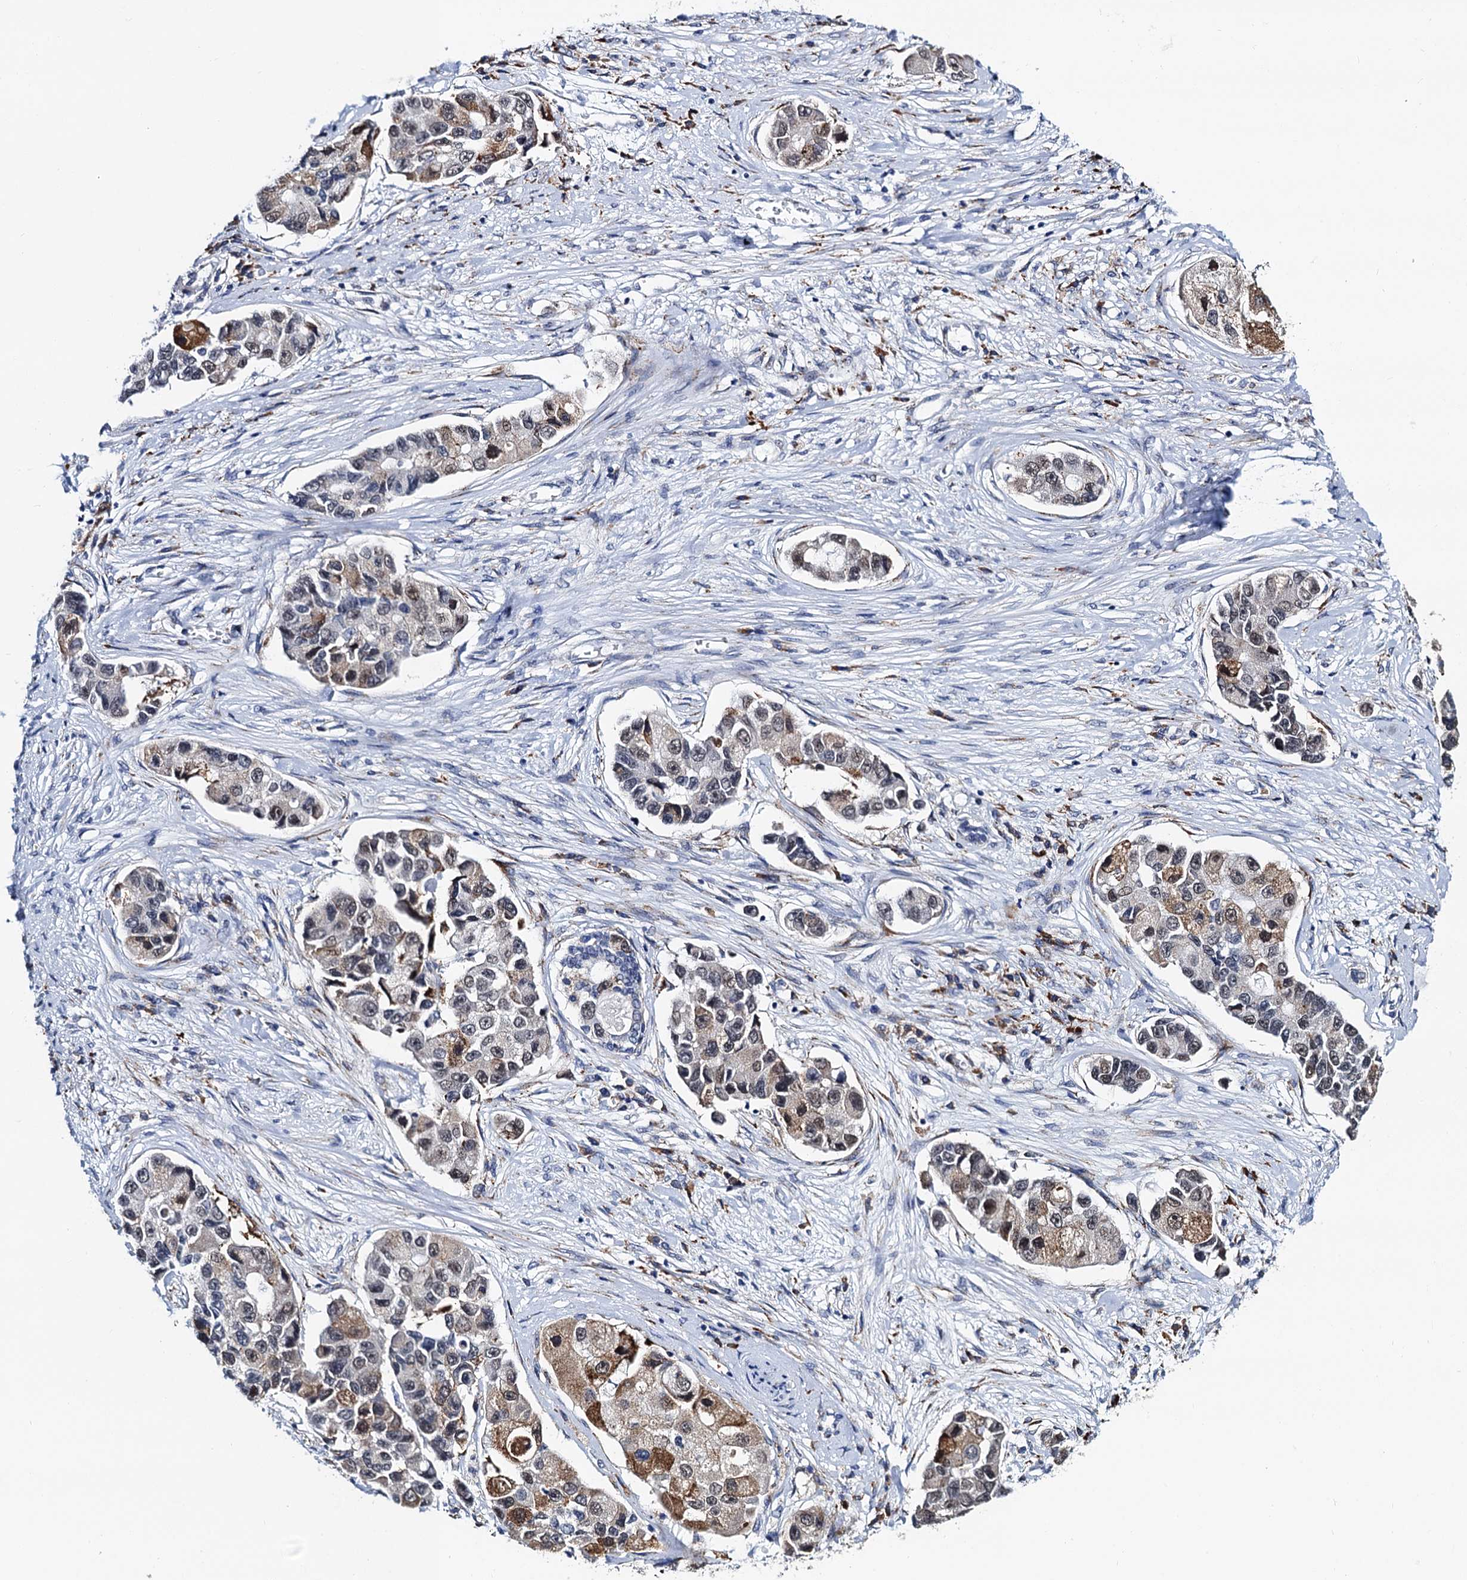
{"staining": {"intensity": "moderate", "quantity": "<25%", "location": "cytoplasmic/membranous,nuclear"}, "tissue": "lung cancer", "cell_type": "Tumor cells", "image_type": "cancer", "snomed": [{"axis": "morphology", "description": "Adenocarcinoma, NOS"}, {"axis": "topography", "description": "Lung"}], "caption": "Immunohistochemistry (IHC) (DAB (3,3'-diaminobenzidine)) staining of lung cancer (adenocarcinoma) shows moderate cytoplasmic/membranous and nuclear protein staining in about <25% of tumor cells.", "gene": "SLC7A10", "patient": {"sex": "female", "age": 54}}